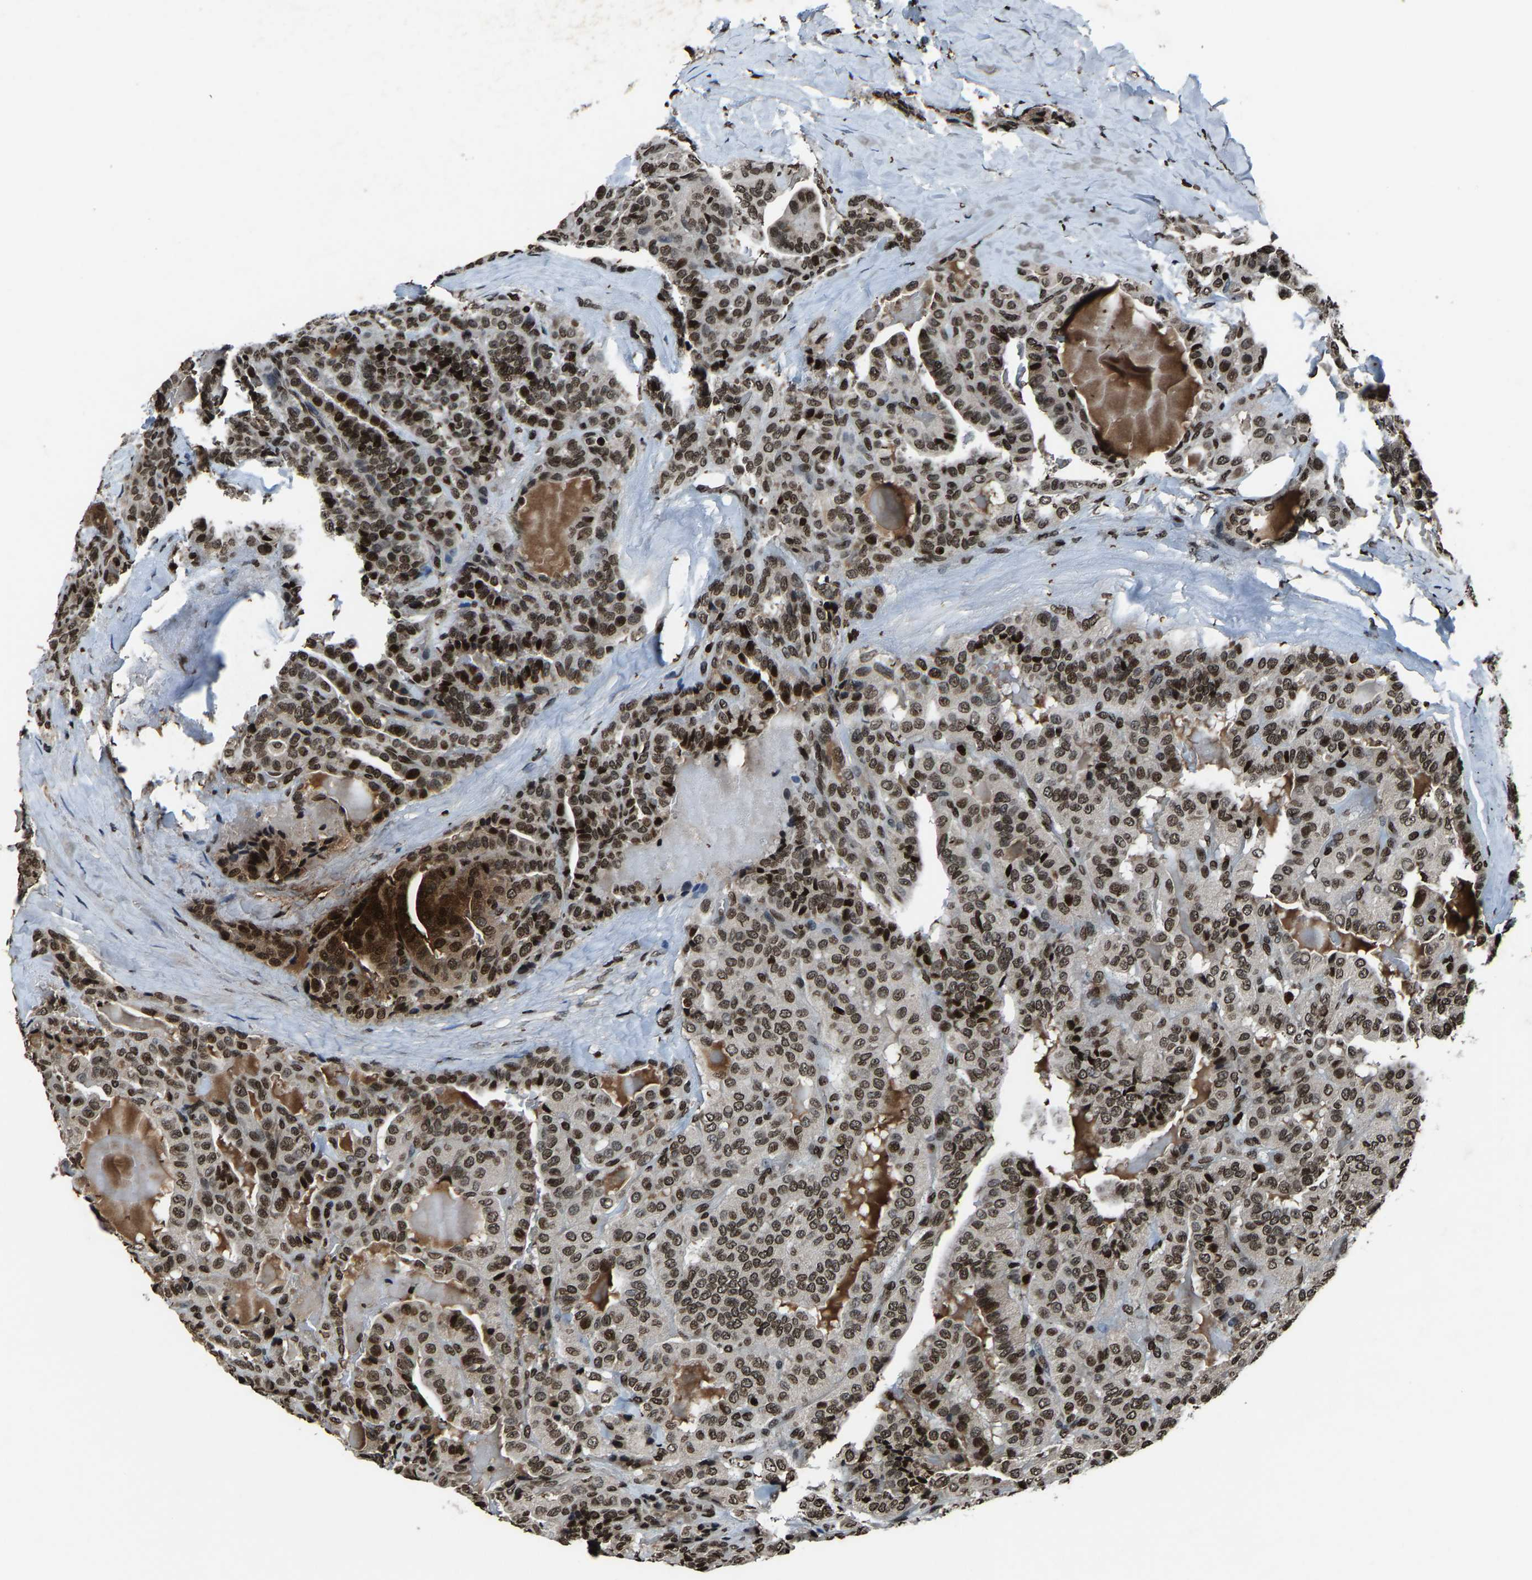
{"staining": {"intensity": "moderate", "quantity": ">75%", "location": "nuclear"}, "tissue": "thyroid cancer", "cell_type": "Tumor cells", "image_type": "cancer", "snomed": [{"axis": "morphology", "description": "Papillary adenocarcinoma, NOS"}, {"axis": "topography", "description": "Thyroid gland"}], "caption": "High-power microscopy captured an immunohistochemistry histopathology image of thyroid cancer (papillary adenocarcinoma), revealing moderate nuclear staining in about >75% of tumor cells.", "gene": "H4C1", "patient": {"sex": "male", "age": 77}}